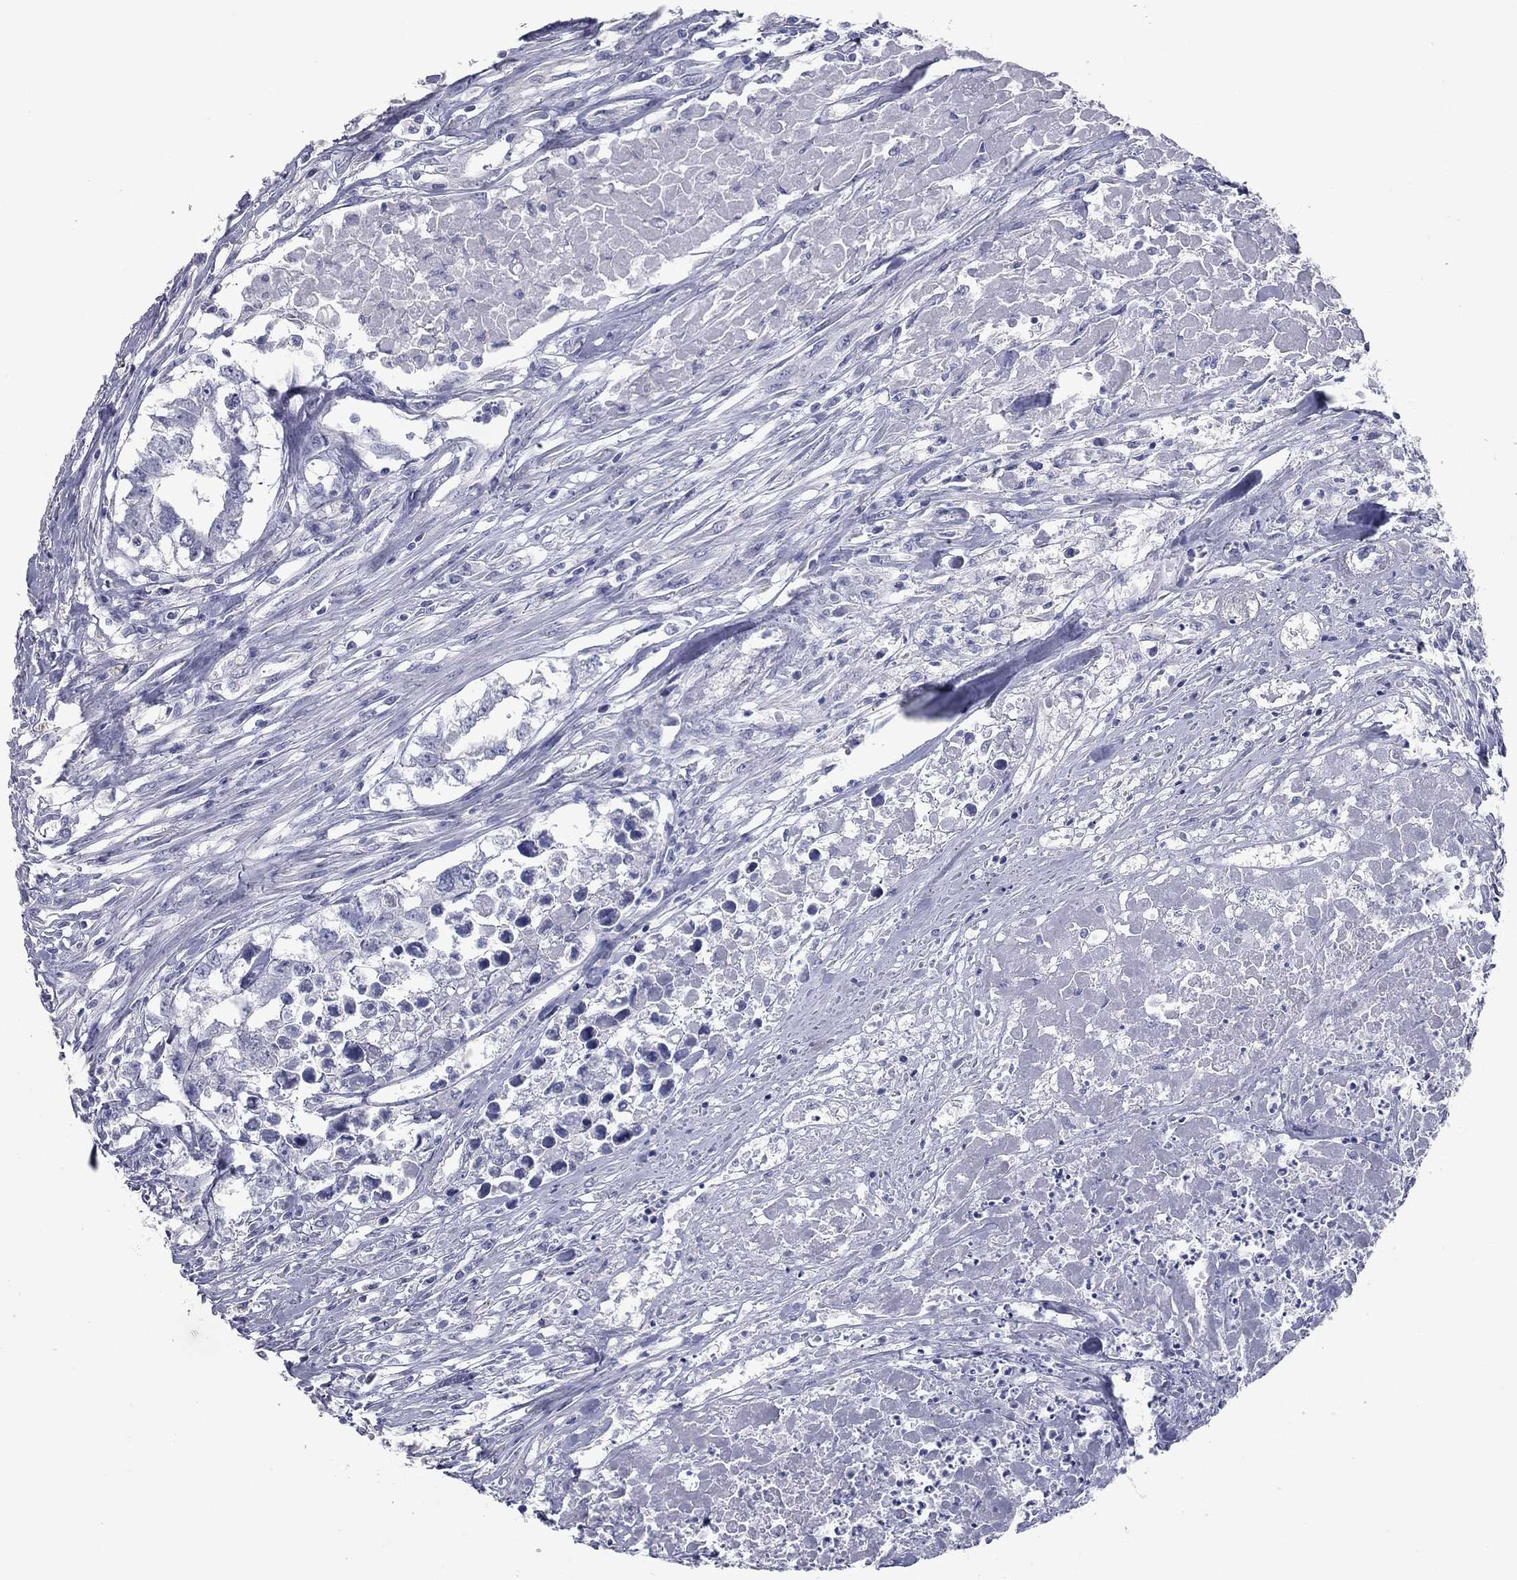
{"staining": {"intensity": "negative", "quantity": "none", "location": "none"}, "tissue": "testis cancer", "cell_type": "Tumor cells", "image_type": "cancer", "snomed": [{"axis": "morphology", "description": "Carcinoma, Embryonal, NOS"}, {"axis": "morphology", "description": "Teratoma, malignant, NOS"}, {"axis": "topography", "description": "Testis"}], "caption": "A micrograph of human testis cancer is negative for staining in tumor cells.", "gene": "TAC1", "patient": {"sex": "male", "age": 44}}